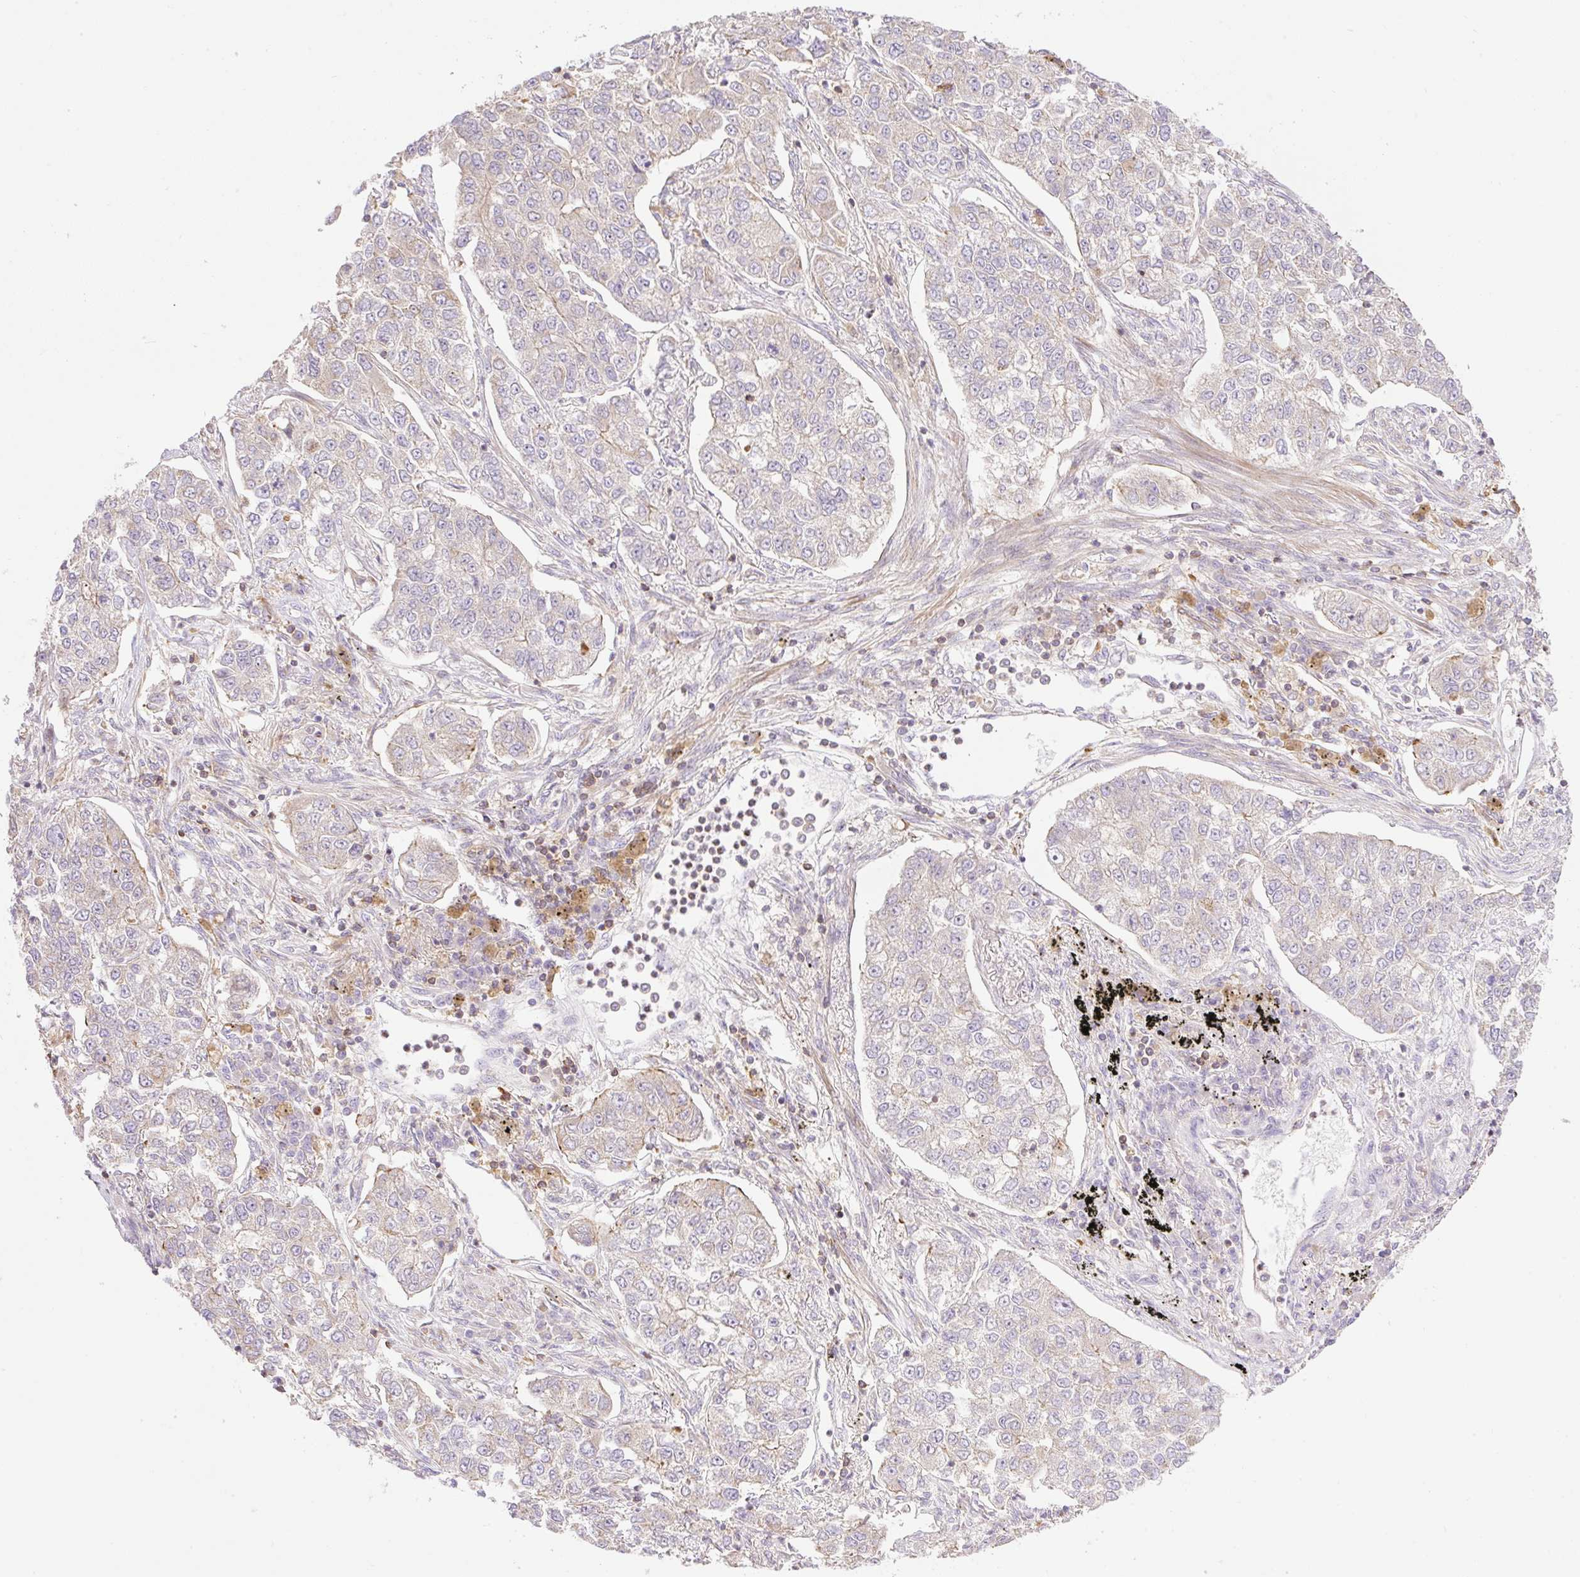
{"staining": {"intensity": "negative", "quantity": "none", "location": "none"}, "tissue": "lung cancer", "cell_type": "Tumor cells", "image_type": "cancer", "snomed": [{"axis": "morphology", "description": "Adenocarcinoma, NOS"}, {"axis": "topography", "description": "Lung"}], "caption": "The IHC micrograph has no significant positivity in tumor cells of lung cancer (adenocarcinoma) tissue.", "gene": "VPS25", "patient": {"sex": "male", "age": 49}}